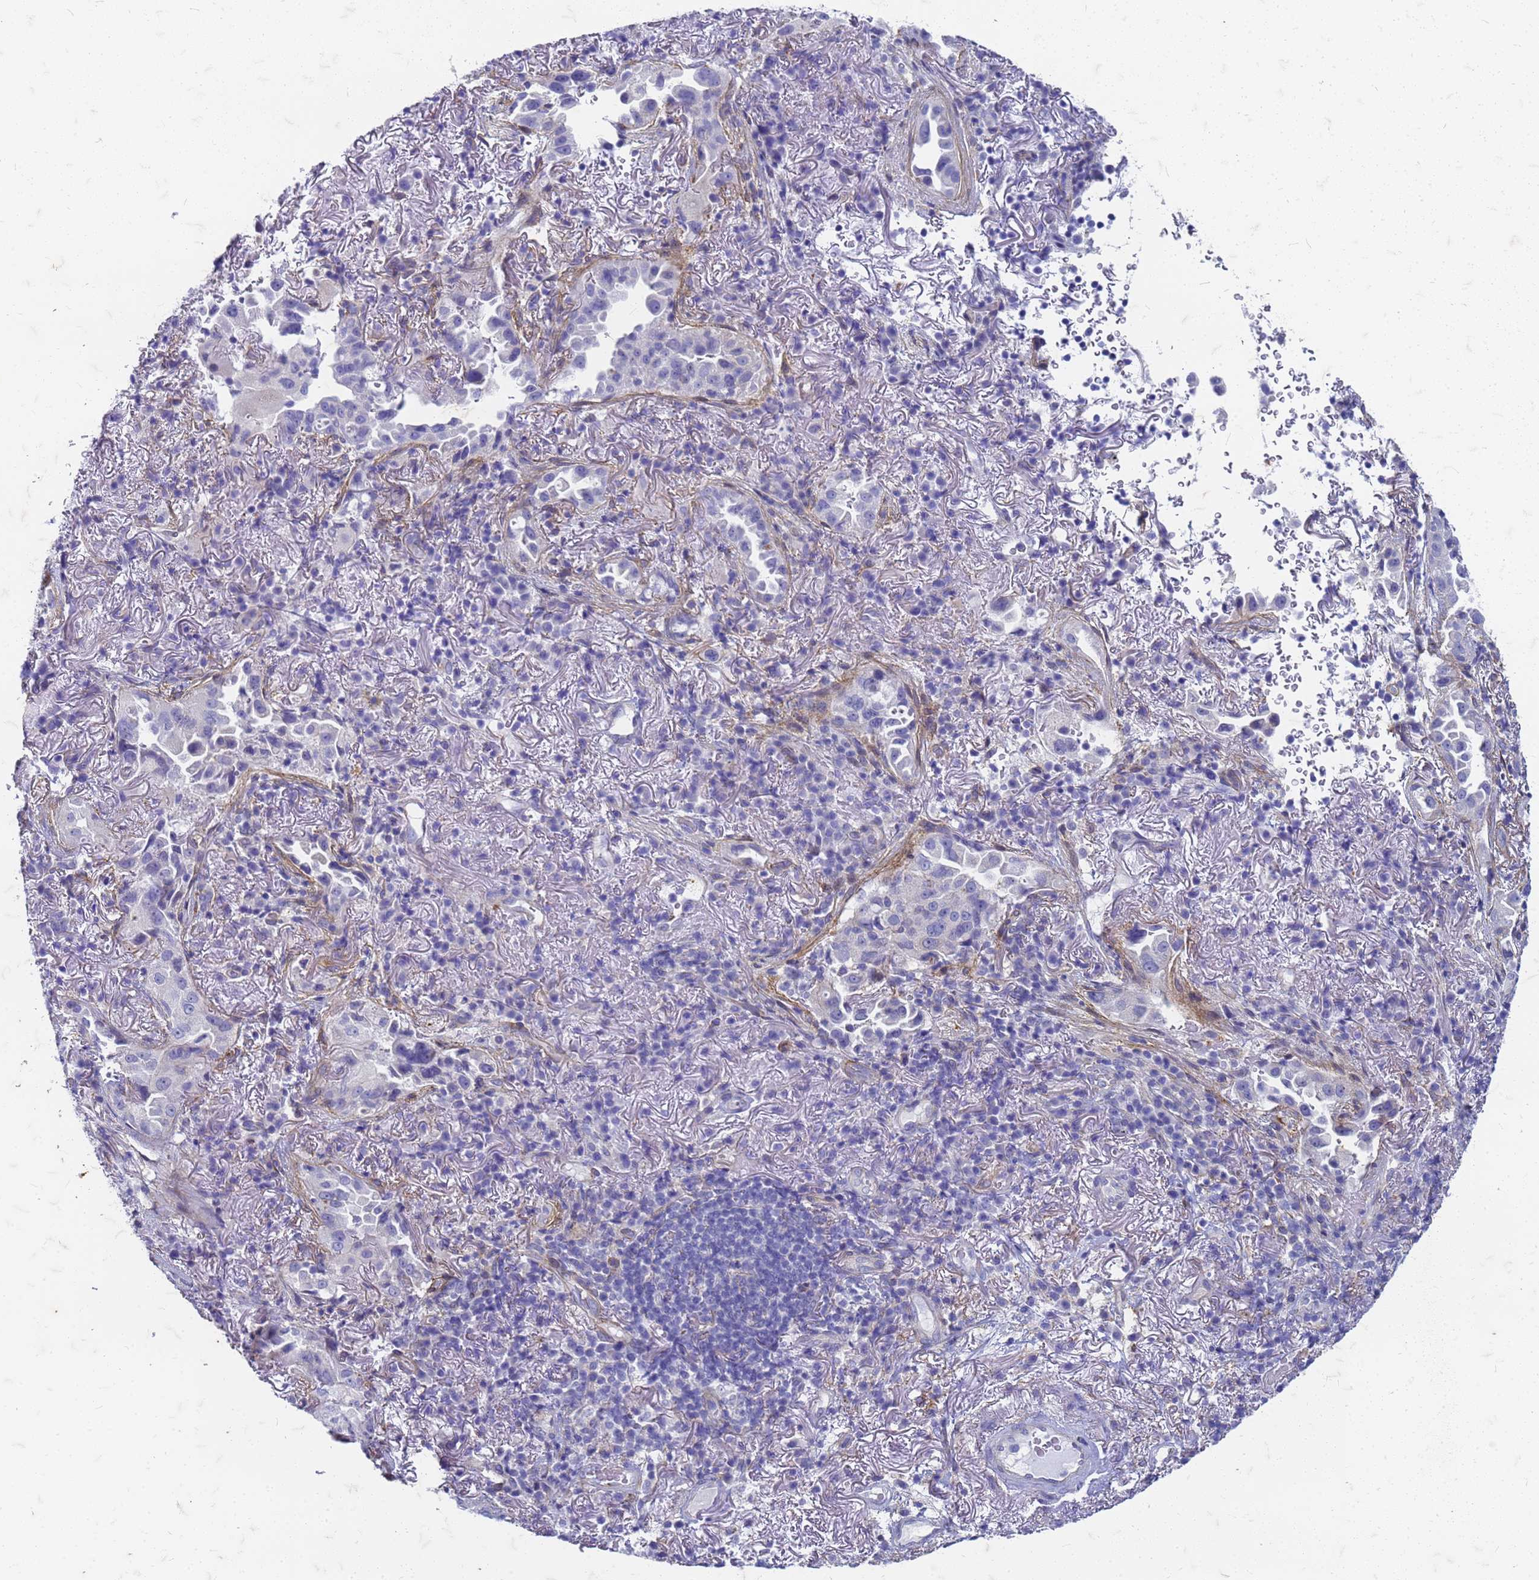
{"staining": {"intensity": "negative", "quantity": "none", "location": "none"}, "tissue": "lung cancer", "cell_type": "Tumor cells", "image_type": "cancer", "snomed": [{"axis": "morphology", "description": "Adenocarcinoma, NOS"}, {"axis": "topography", "description": "Lung"}], "caption": "IHC photomicrograph of lung adenocarcinoma stained for a protein (brown), which reveals no positivity in tumor cells.", "gene": "TRIM64B", "patient": {"sex": "female", "age": 69}}